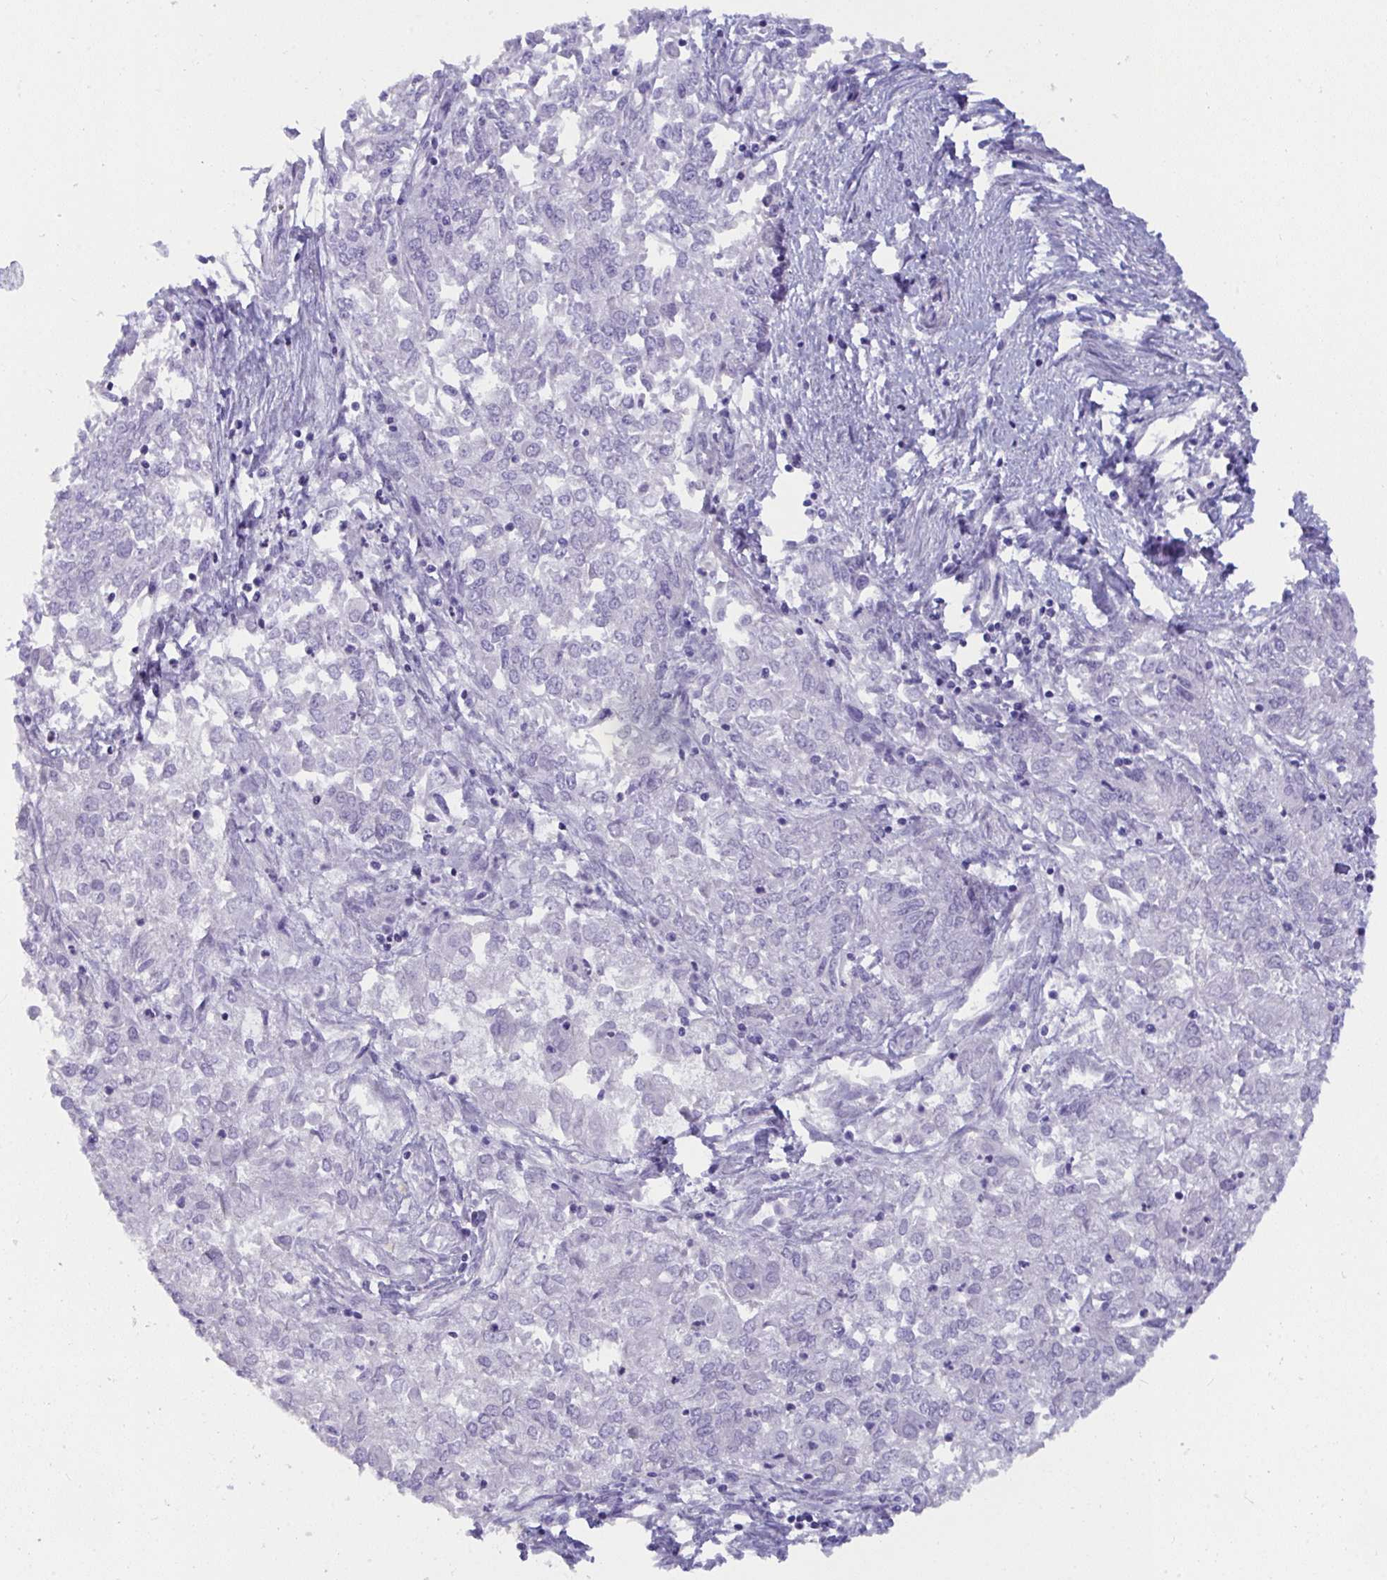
{"staining": {"intensity": "negative", "quantity": "none", "location": "none"}, "tissue": "endometrial cancer", "cell_type": "Tumor cells", "image_type": "cancer", "snomed": [{"axis": "morphology", "description": "Adenocarcinoma, NOS"}, {"axis": "topography", "description": "Endometrium"}], "caption": "Adenocarcinoma (endometrial) stained for a protein using immunohistochemistry (IHC) shows no positivity tumor cells.", "gene": "DTX3", "patient": {"sex": "female", "age": 57}}